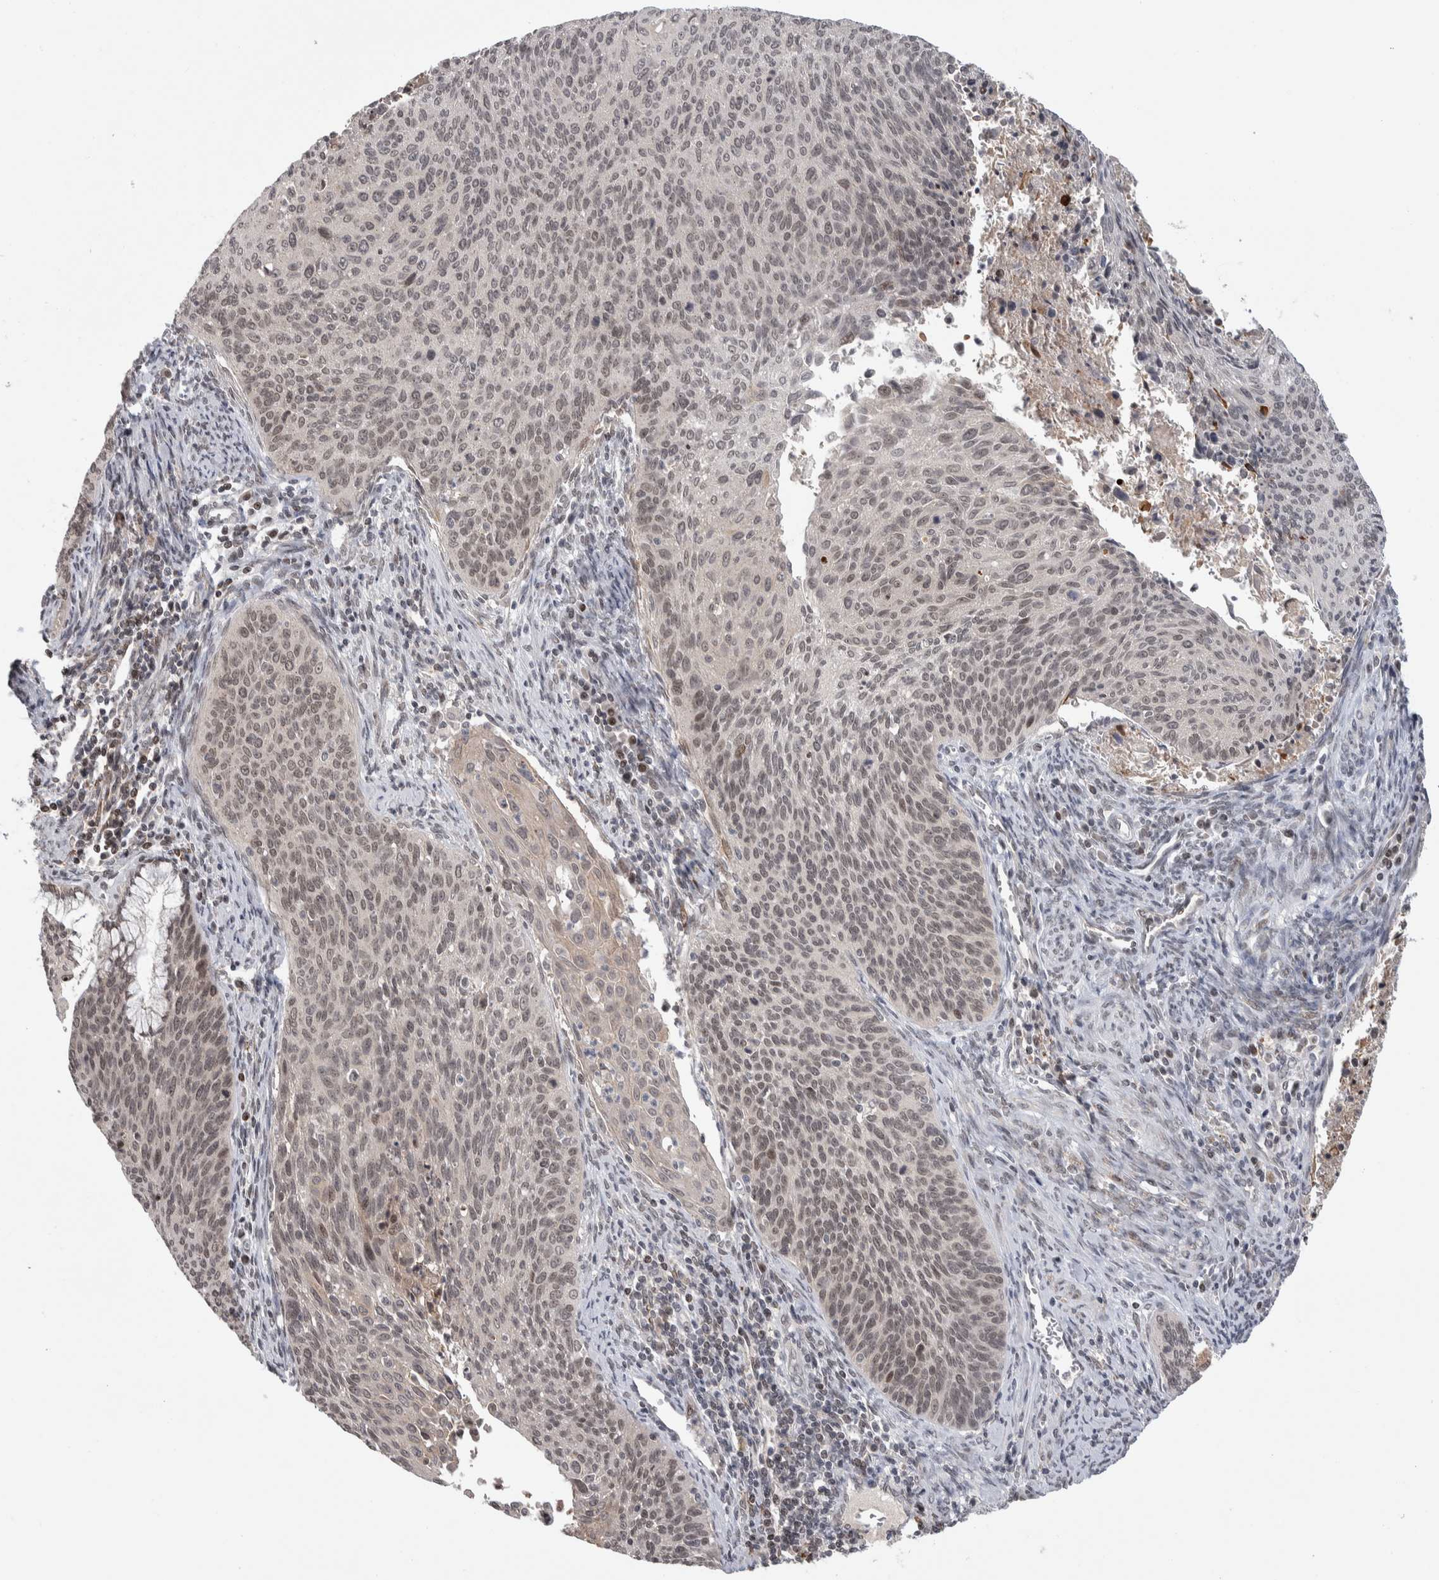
{"staining": {"intensity": "weak", "quantity": ">75%", "location": "nuclear"}, "tissue": "cervical cancer", "cell_type": "Tumor cells", "image_type": "cancer", "snomed": [{"axis": "morphology", "description": "Squamous cell carcinoma, NOS"}, {"axis": "topography", "description": "Cervix"}], "caption": "Immunohistochemistry histopathology image of neoplastic tissue: human cervical cancer (squamous cell carcinoma) stained using immunohistochemistry (IHC) shows low levels of weak protein expression localized specifically in the nuclear of tumor cells, appearing as a nuclear brown color.", "gene": "ZSCAN21", "patient": {"sex": "female", "age": 55}}